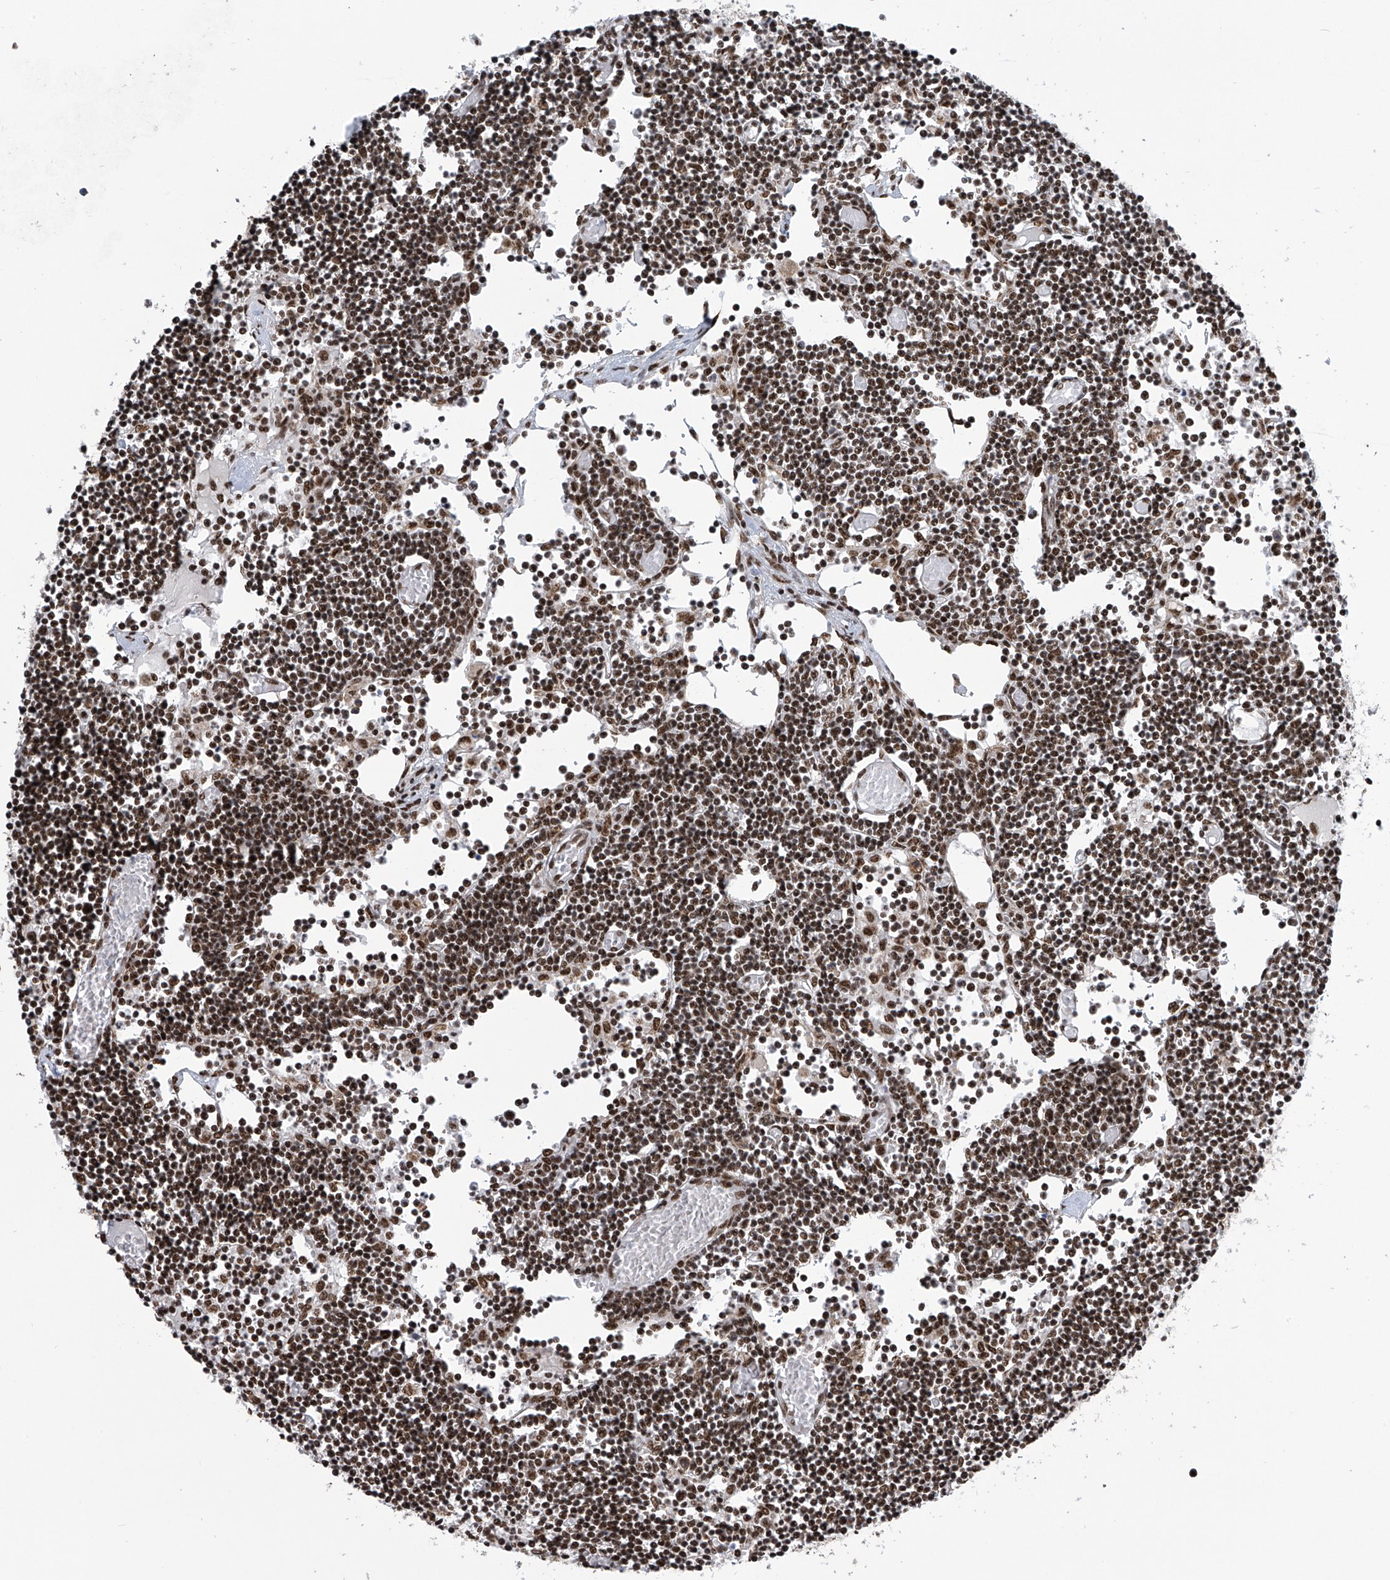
{"staining": {"intensity": "moderate", "quantity": ">75%", "location": "nuclear"}, "tissue": "lymph node", "cell_type": "Germinal center cells", "image_type": "normal", "snomed": [{"axis": "morphology", "description": "Normal tissue, NOS"}, {"axis": "topography", "description": "Lymph node"}], "caption": "Protein staining reveals moderate nuclear staining in about >75% of germinal center cells in normal lymph node. Immunohistochemistry stains the protein in brown and the nuclei are stained blue.", "gene": "APLF", "patient": {"sex": "female", "age": 11}}